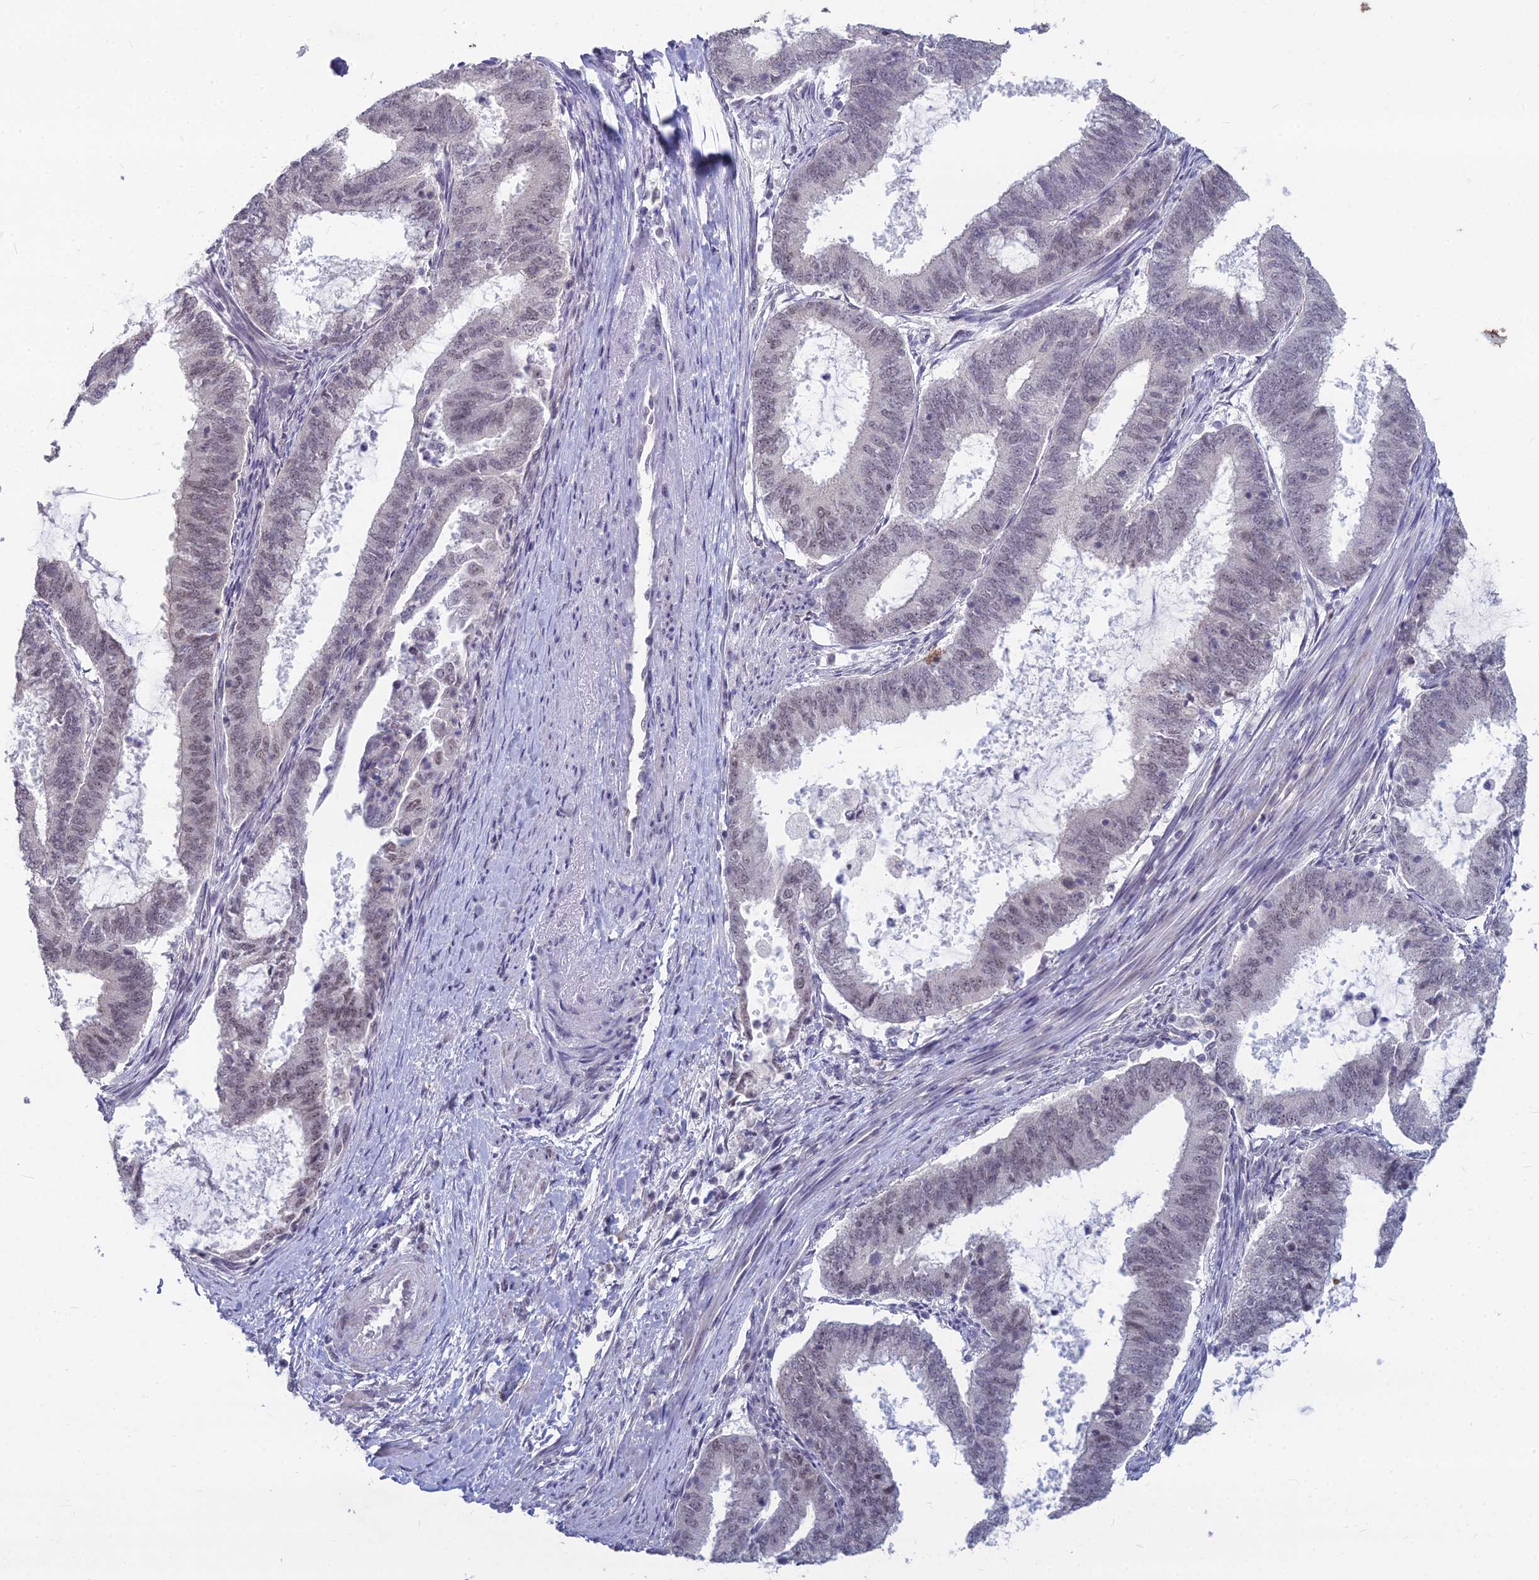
{"staining": {"intensity": "weak", "quantity": "<25%", "location": "nuclear"}, "tissue": "endometrial cancer", "cell_type": "Tumor cells", "image_type": "cancer", "snomed": [{"axis": "morphology", "description": "Adenocarcinoma, NOS"}, {"axis": "topography", "description": "Endometrium"}], "caption": "A histopathology image of human endometrial adenocarcinoma is negative for staining in tumor cells. (DAB (3,3'-diaminobenzidine) IHC with hematoxylin counter stain).", "gene": "KAT7", "patient": {"sex": "female", "age": 51}}